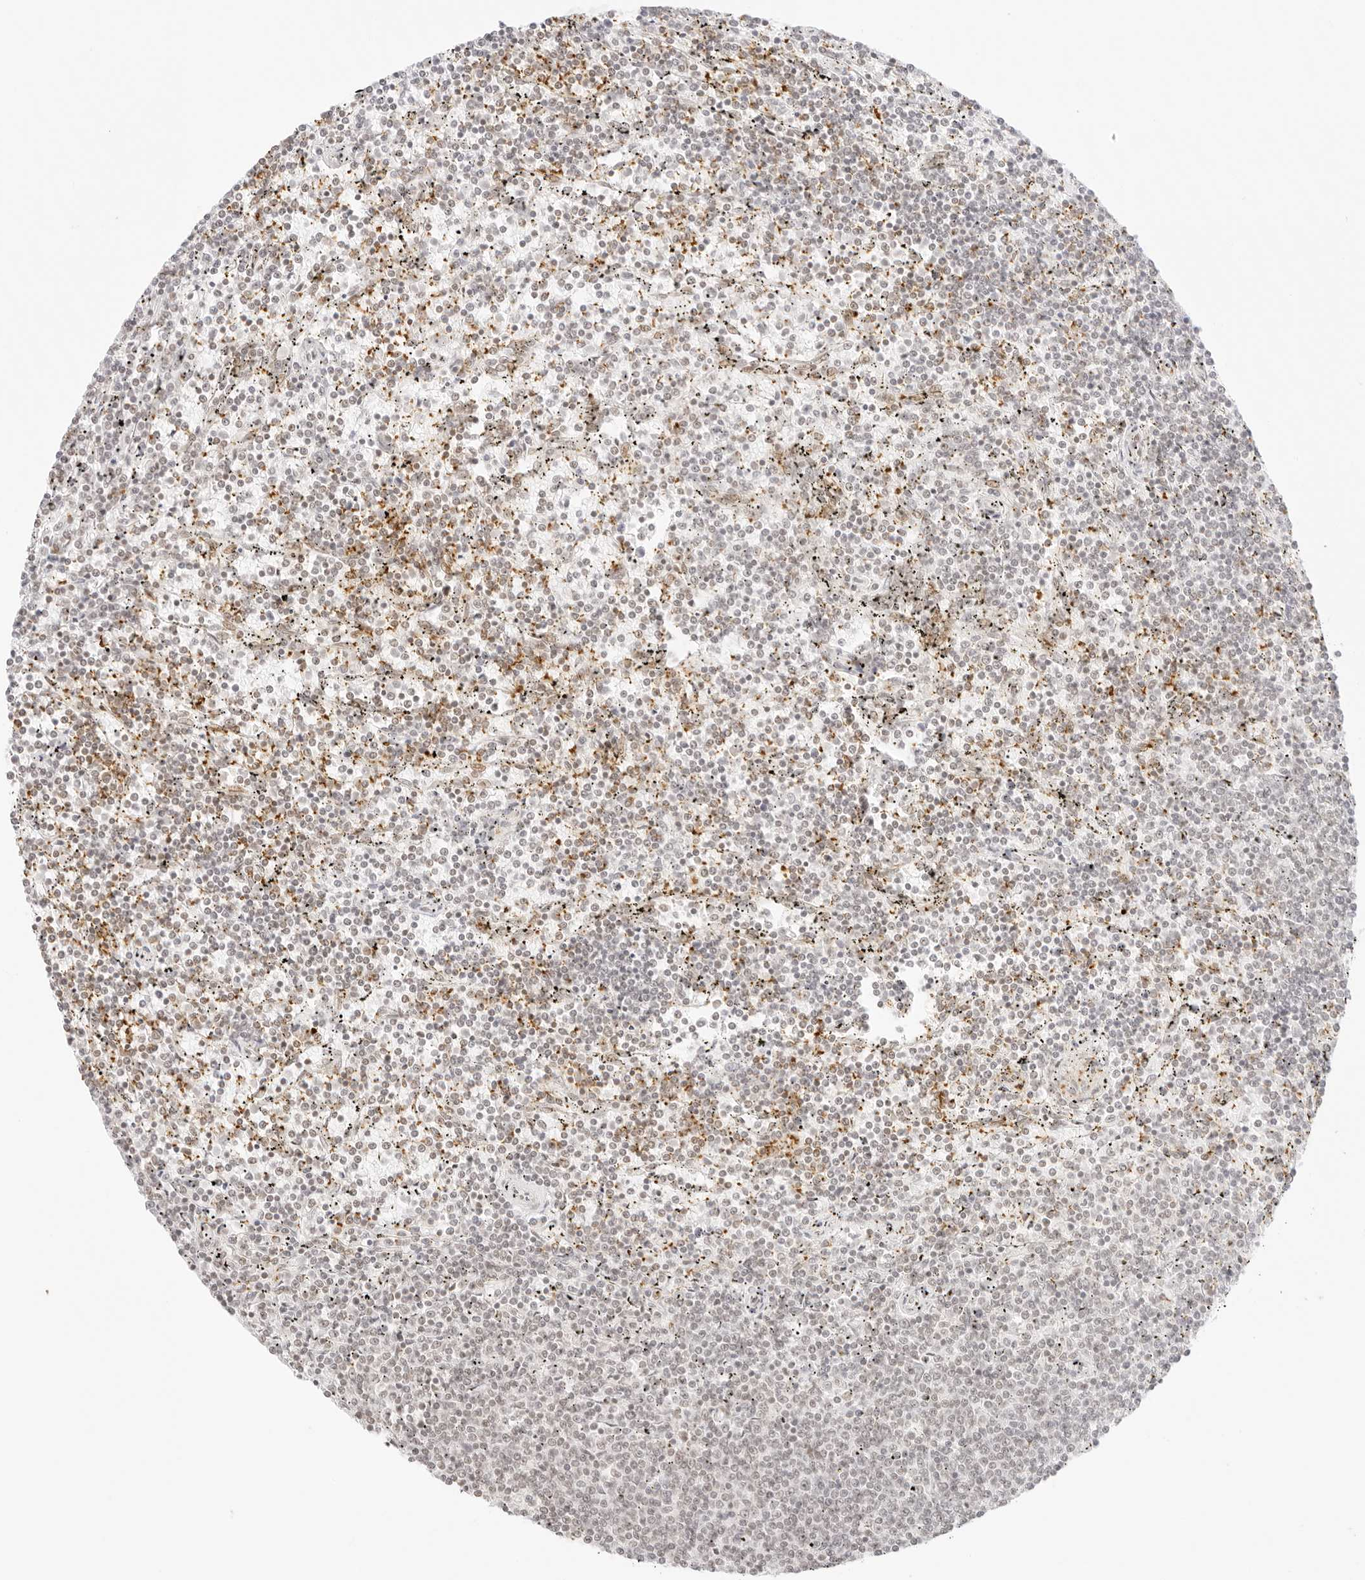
{"staining": {"intensity": "negative", "quantity": "none", "location": "none"}, "tissue": "lymphoma", "cell_type": "Tumor cells", "image_type": "cancer", "snomed": [{"axis": "morphology", "description": "Malignant lymphoma, non-Hodgkin's type, Low grade"}, {"axis": "topography", "description": "Spleen"}], "caption": "Malignant lymphoma, non-Hodgkin's type (low-grade) stained for a protein using IHC displays no expression tumor cells.", "gene": "GNAS", "patient": {"sex": "female", "age": 50}}